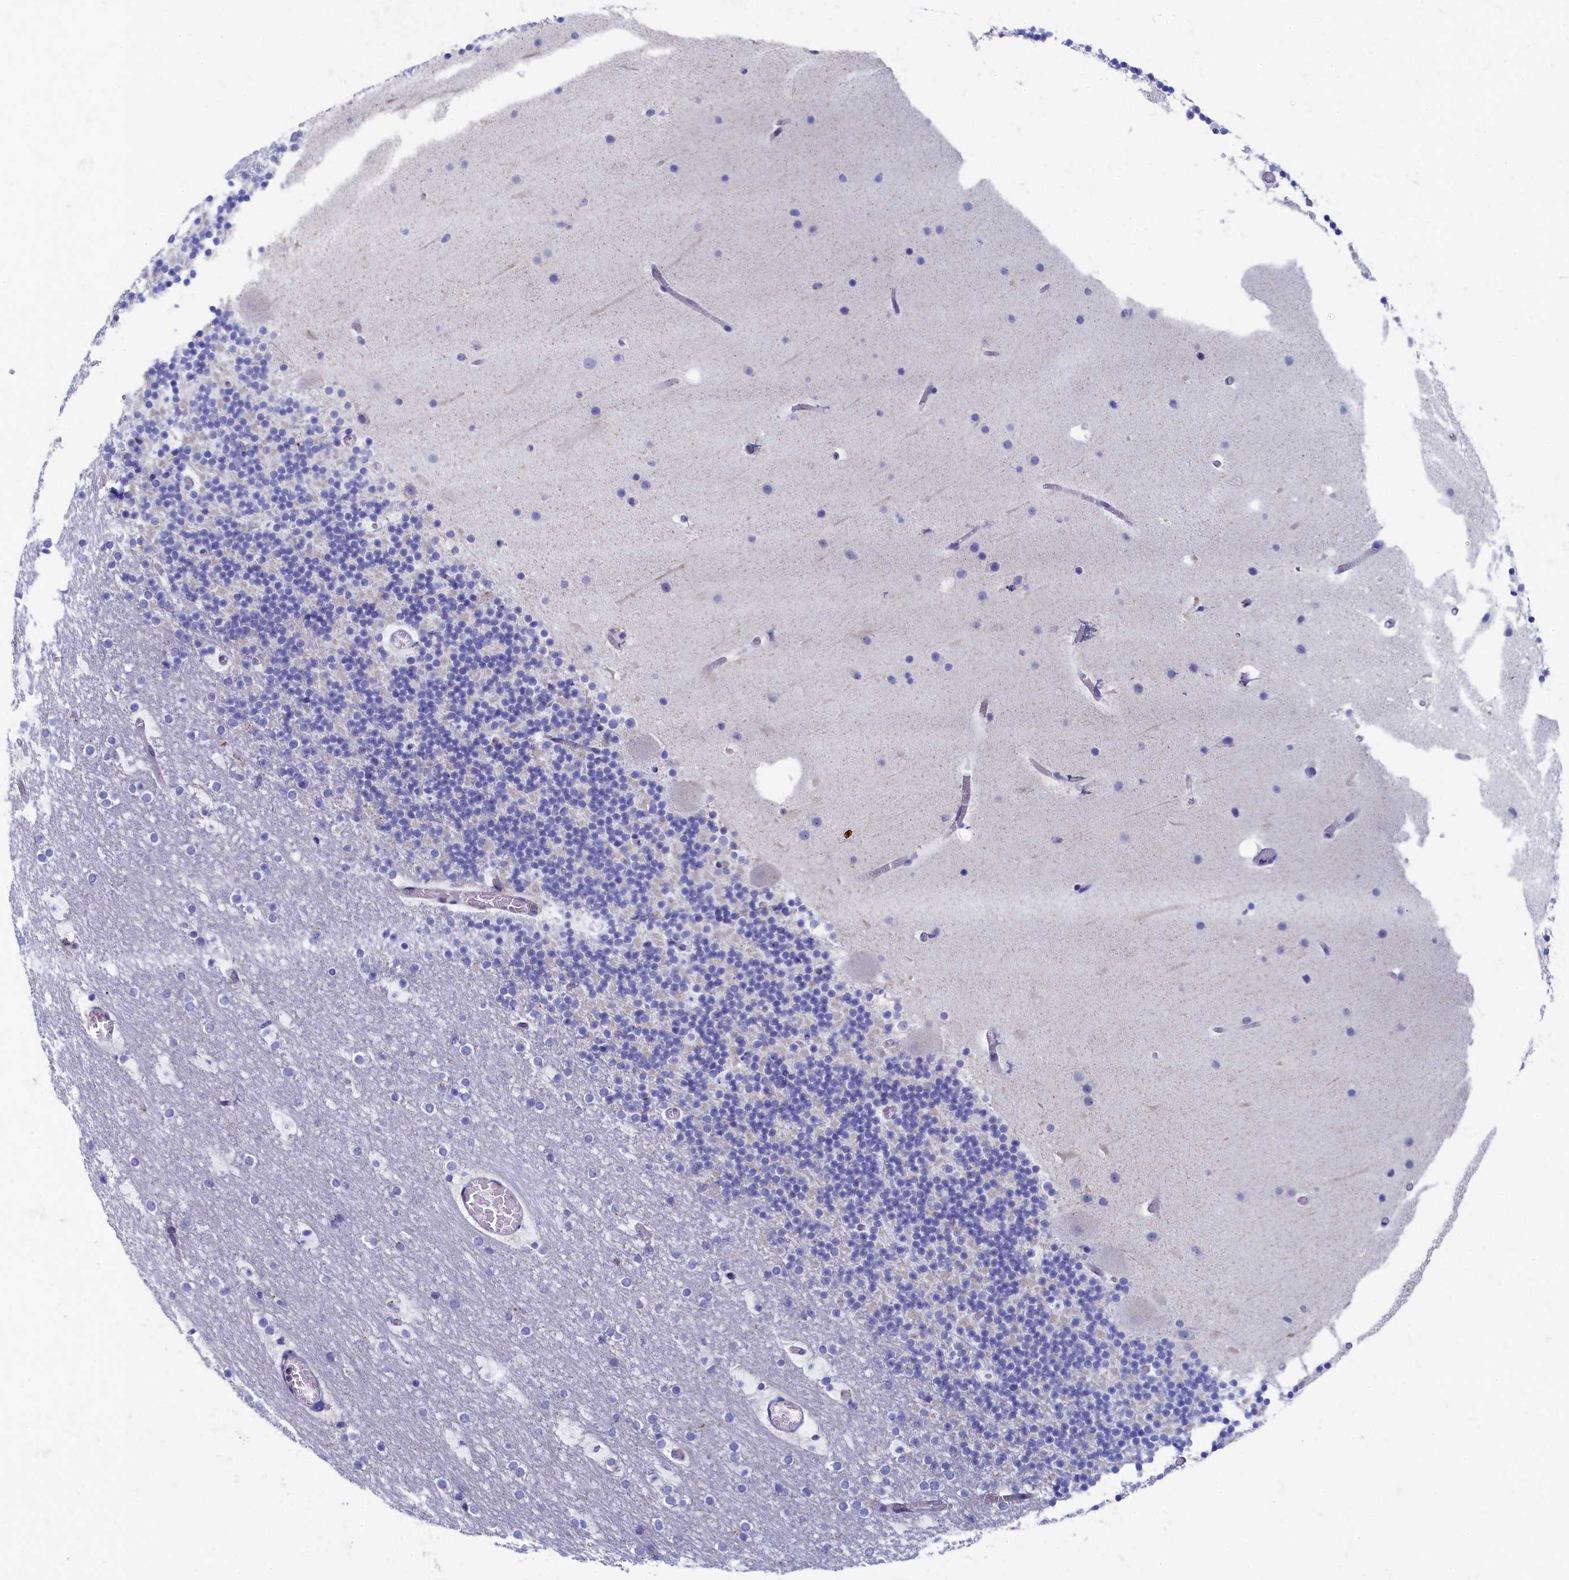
{"staining": {"intensity": "negative", "quantity": "none", "location": "none"}, "tissue": "cerebellum", "cell_type": "Cells in granular layer", "image_type": "normal", "snomed": [{"axis": "morphology", "description": "Normal tissue, NOS"}, {"axis": "topography", "description": "Cerebellum"}], "caption": "The image demonstrates no staining of cells in granular layer in normal cerebellum.", "gene": "OCIAD2", "patient": {"sex": "male", "age": 57}}